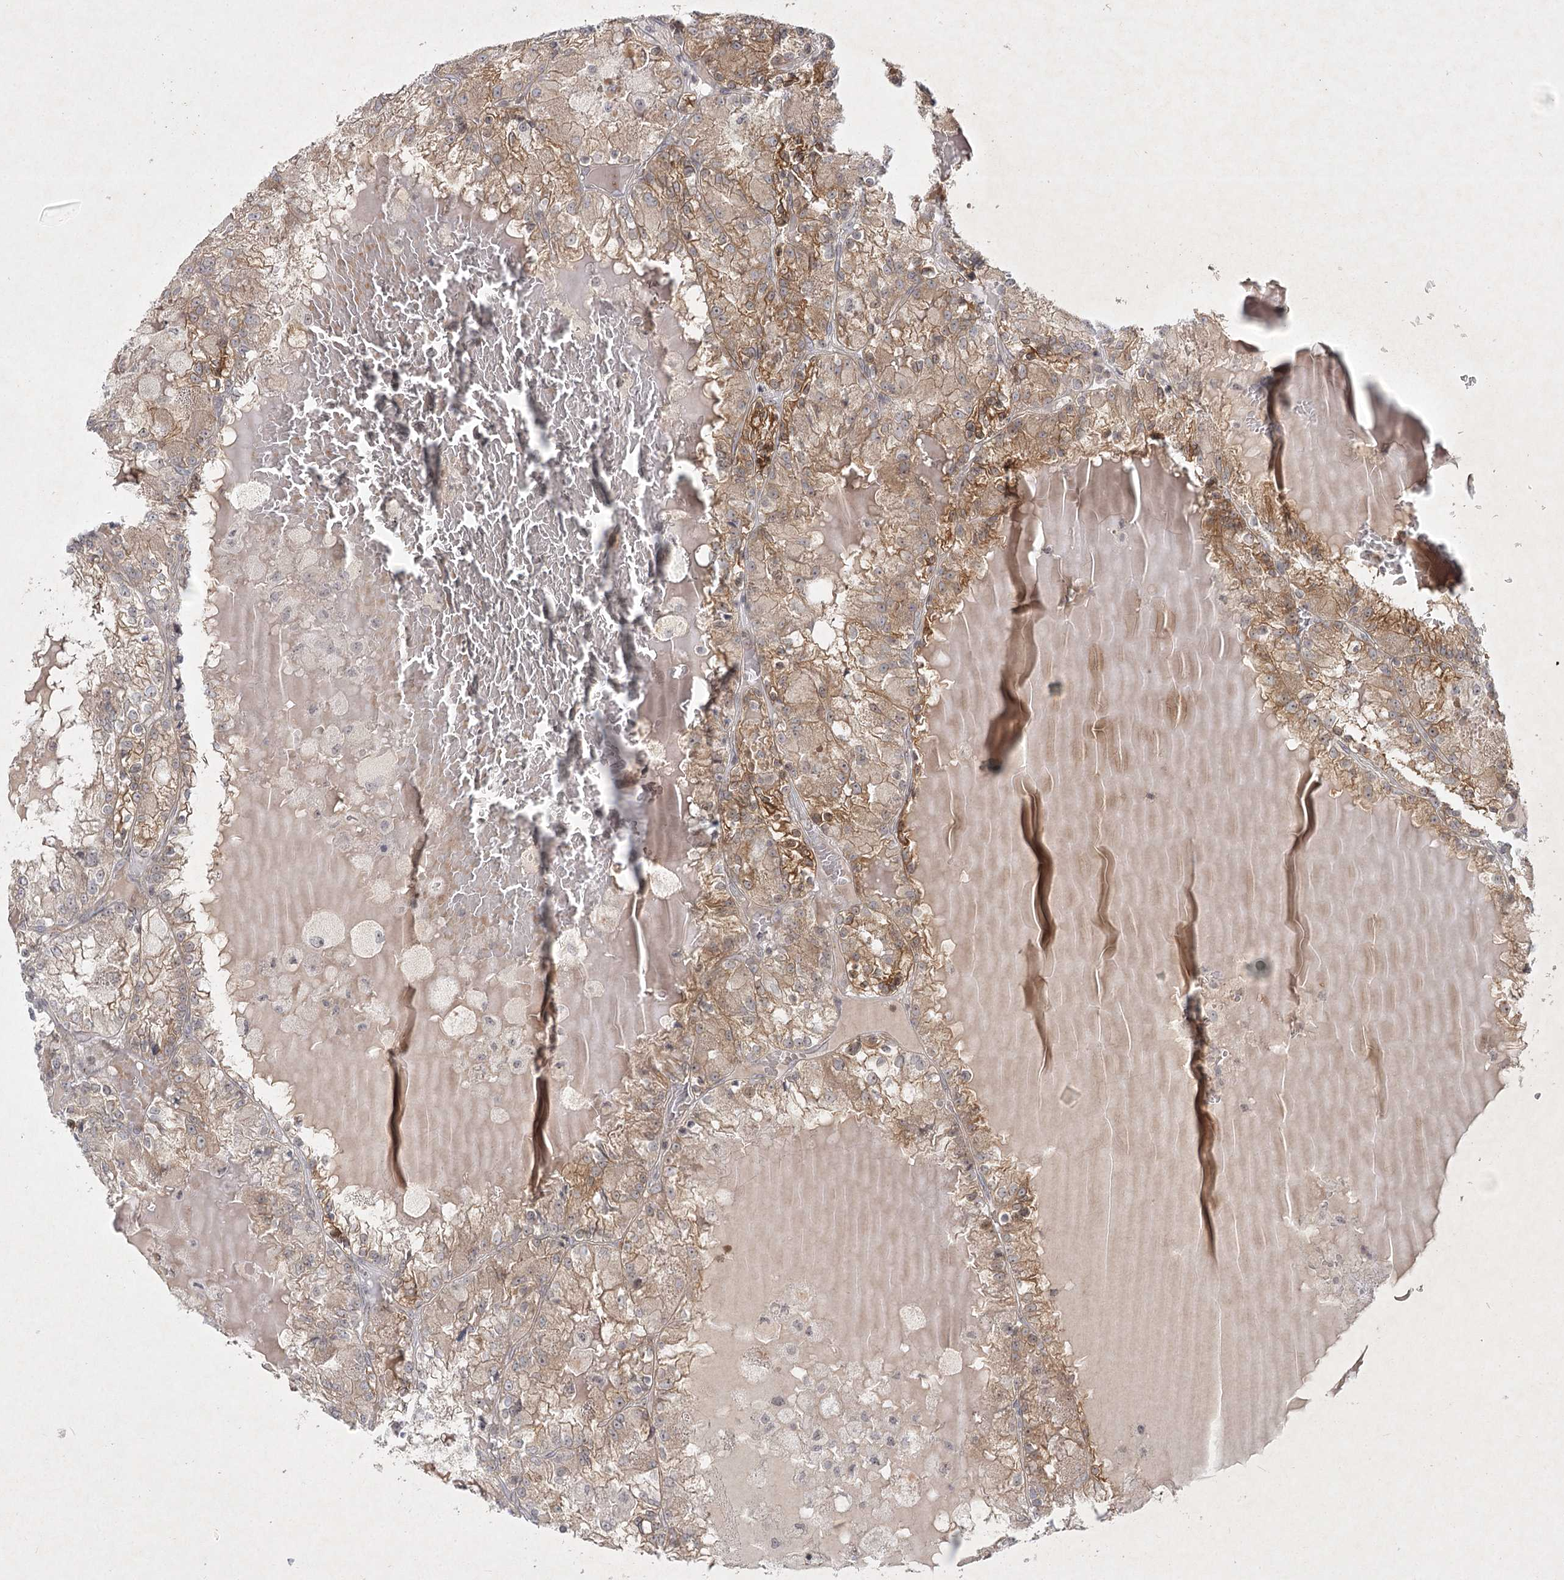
{"staining": {"intensity": "moderate", "quantity": "25%-75%", "location": "cytoplasmic/membranous"}, "tissue": "renal cancer", "cell_type": "Tumor cells", "image_type": "cancer", "snomed": [{"axis": "morphology", "description": "Adenocarcinoma, NOS"}, {"axis": "topography", "description": "Kidney"}], "caption": "Tumor cells demonstrate medium levels of moderate cytoplasmic/membranous positivity in about 25%-75% of cells in human renal cancer. The protein is stained brown, and the nuclei are stained in blue (DAB IHC with brightfield microscopy, high magnification).", "gene": "SH2D3A", "patient": {"sex": "female", "age": 56}}